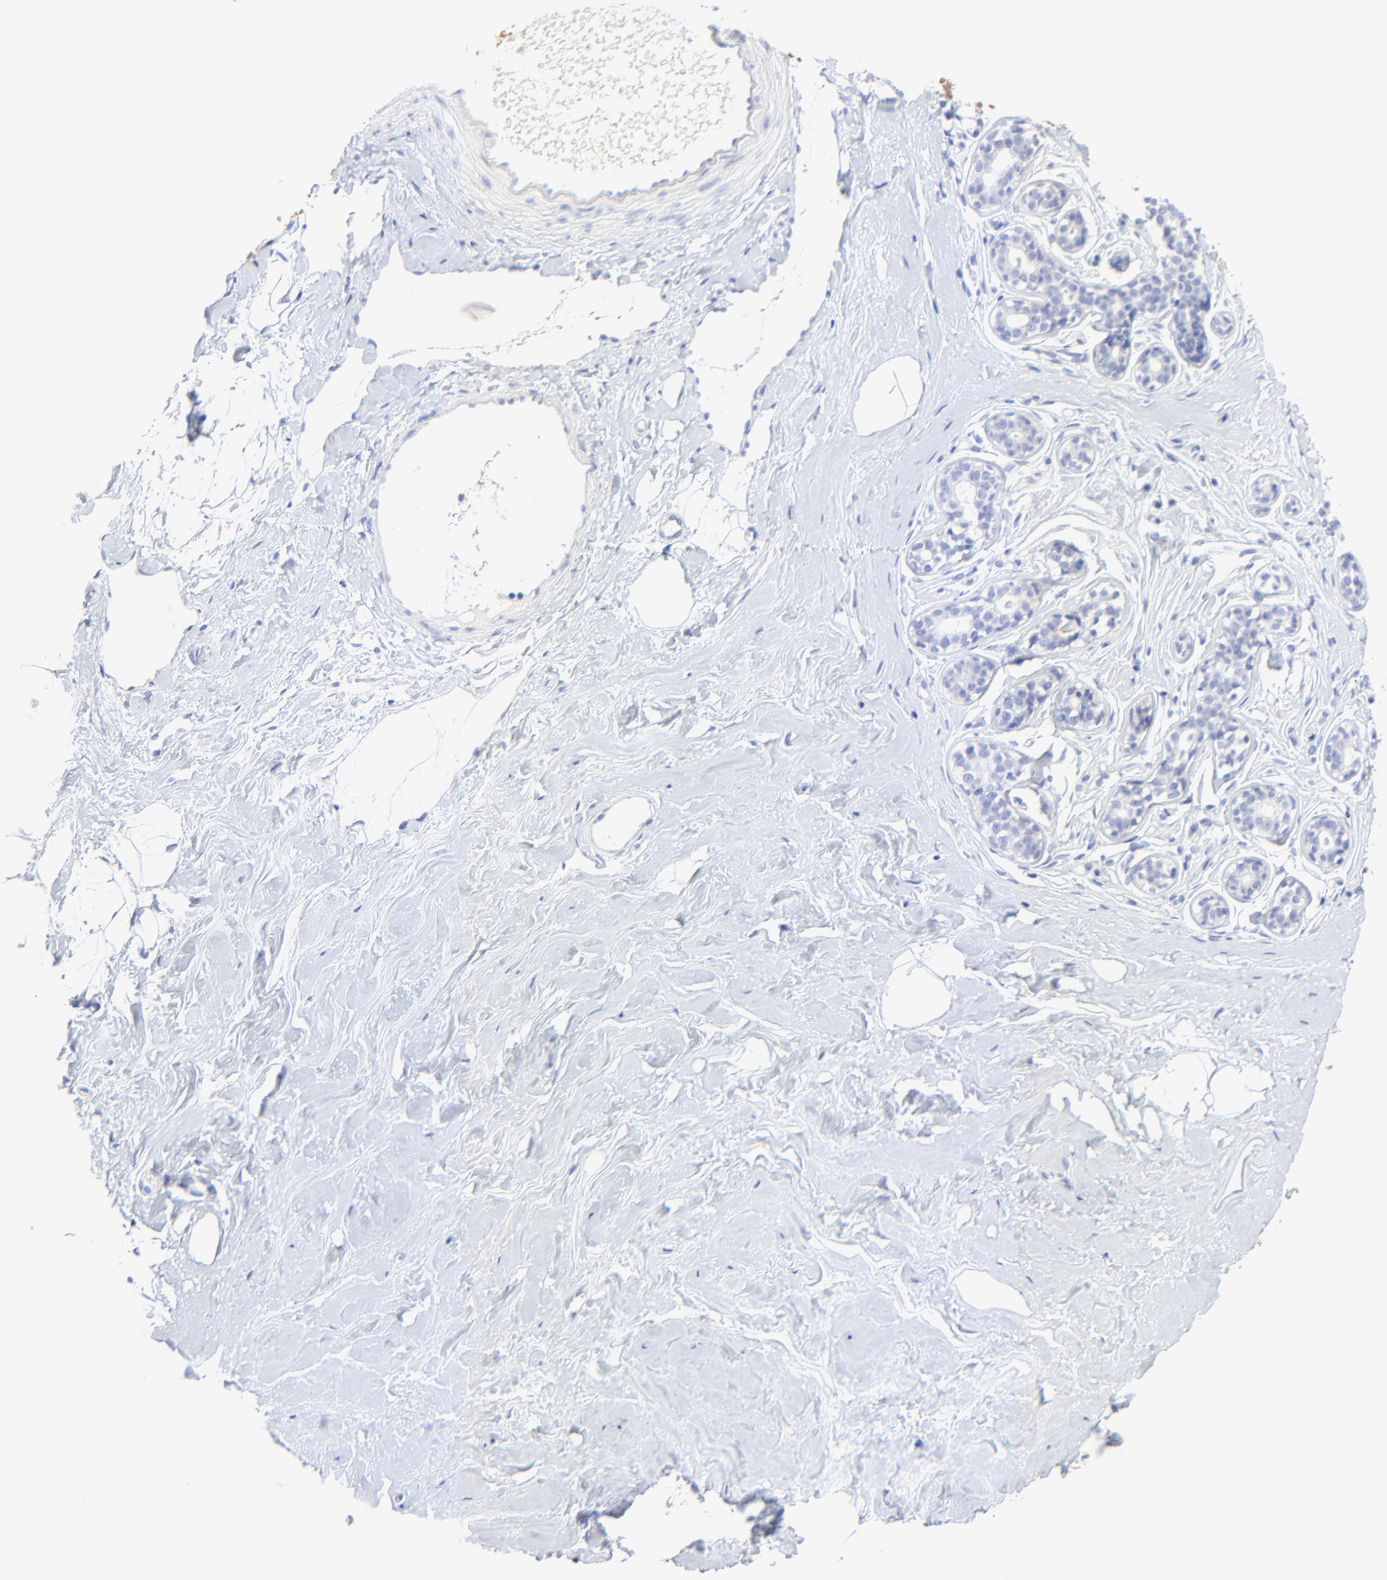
{"staining": {"intensity": "negative", "quantity": "none", "location": "none"}, "tissue": "breast", "cell_type": "Adipocytes", "image_type": "normal", "snomed": [{"axis": "morphology", "description": "Normal tissue, NOS"}, {"axis": "topography", "description": "Breast"}], "caption": "An IHC photomicrograph of normal breast is shown. There is no staining in adipocytes of breast. The staining was performed using DAB to visualize the protein expression in brown, while the nuclei were stained in blue with hematoxylin (Magnification: 20x).", "gene": "PSD3", "patient": {"sex": "female", "age": 23}}